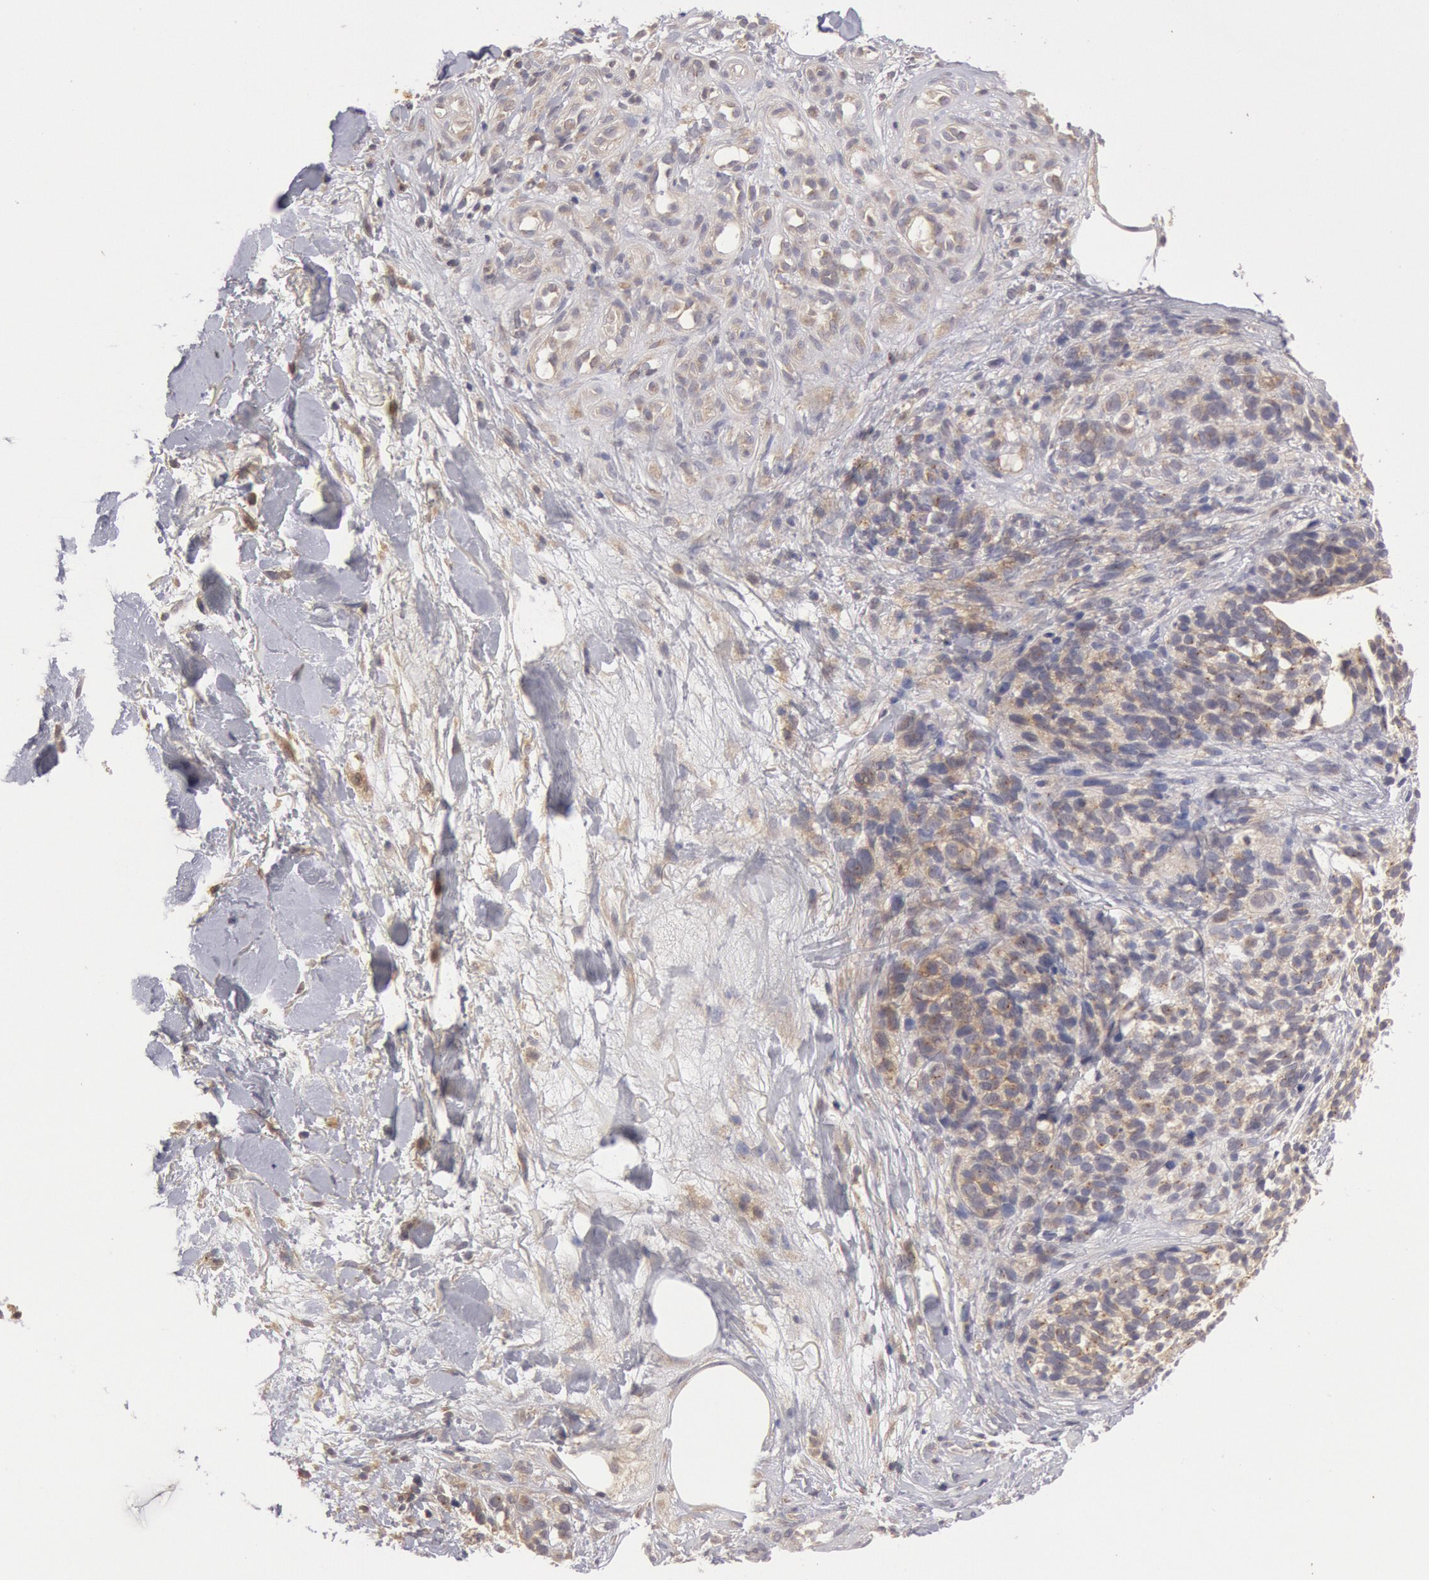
{"staining": {"intensity": "weak", "quantity": "25%-75%", "location": "cytoplasmic/membranous"}, "tissue": "melanoma", "cell_type": "Tumor cells", "image_type": "cancer", "snomed": [{"axis": "morphology", "description": "Malignant melanoma, NOS"}, {"axis": "topography", "description": "Skin"}], "caption": "The micrograph shows a brown stain indicating the presence of a protein in the cytoplasmic/membranous of tumor cells in melanoma.", "gene": "PLA2G6", "patient": {"sex": "female", "age": 85}}